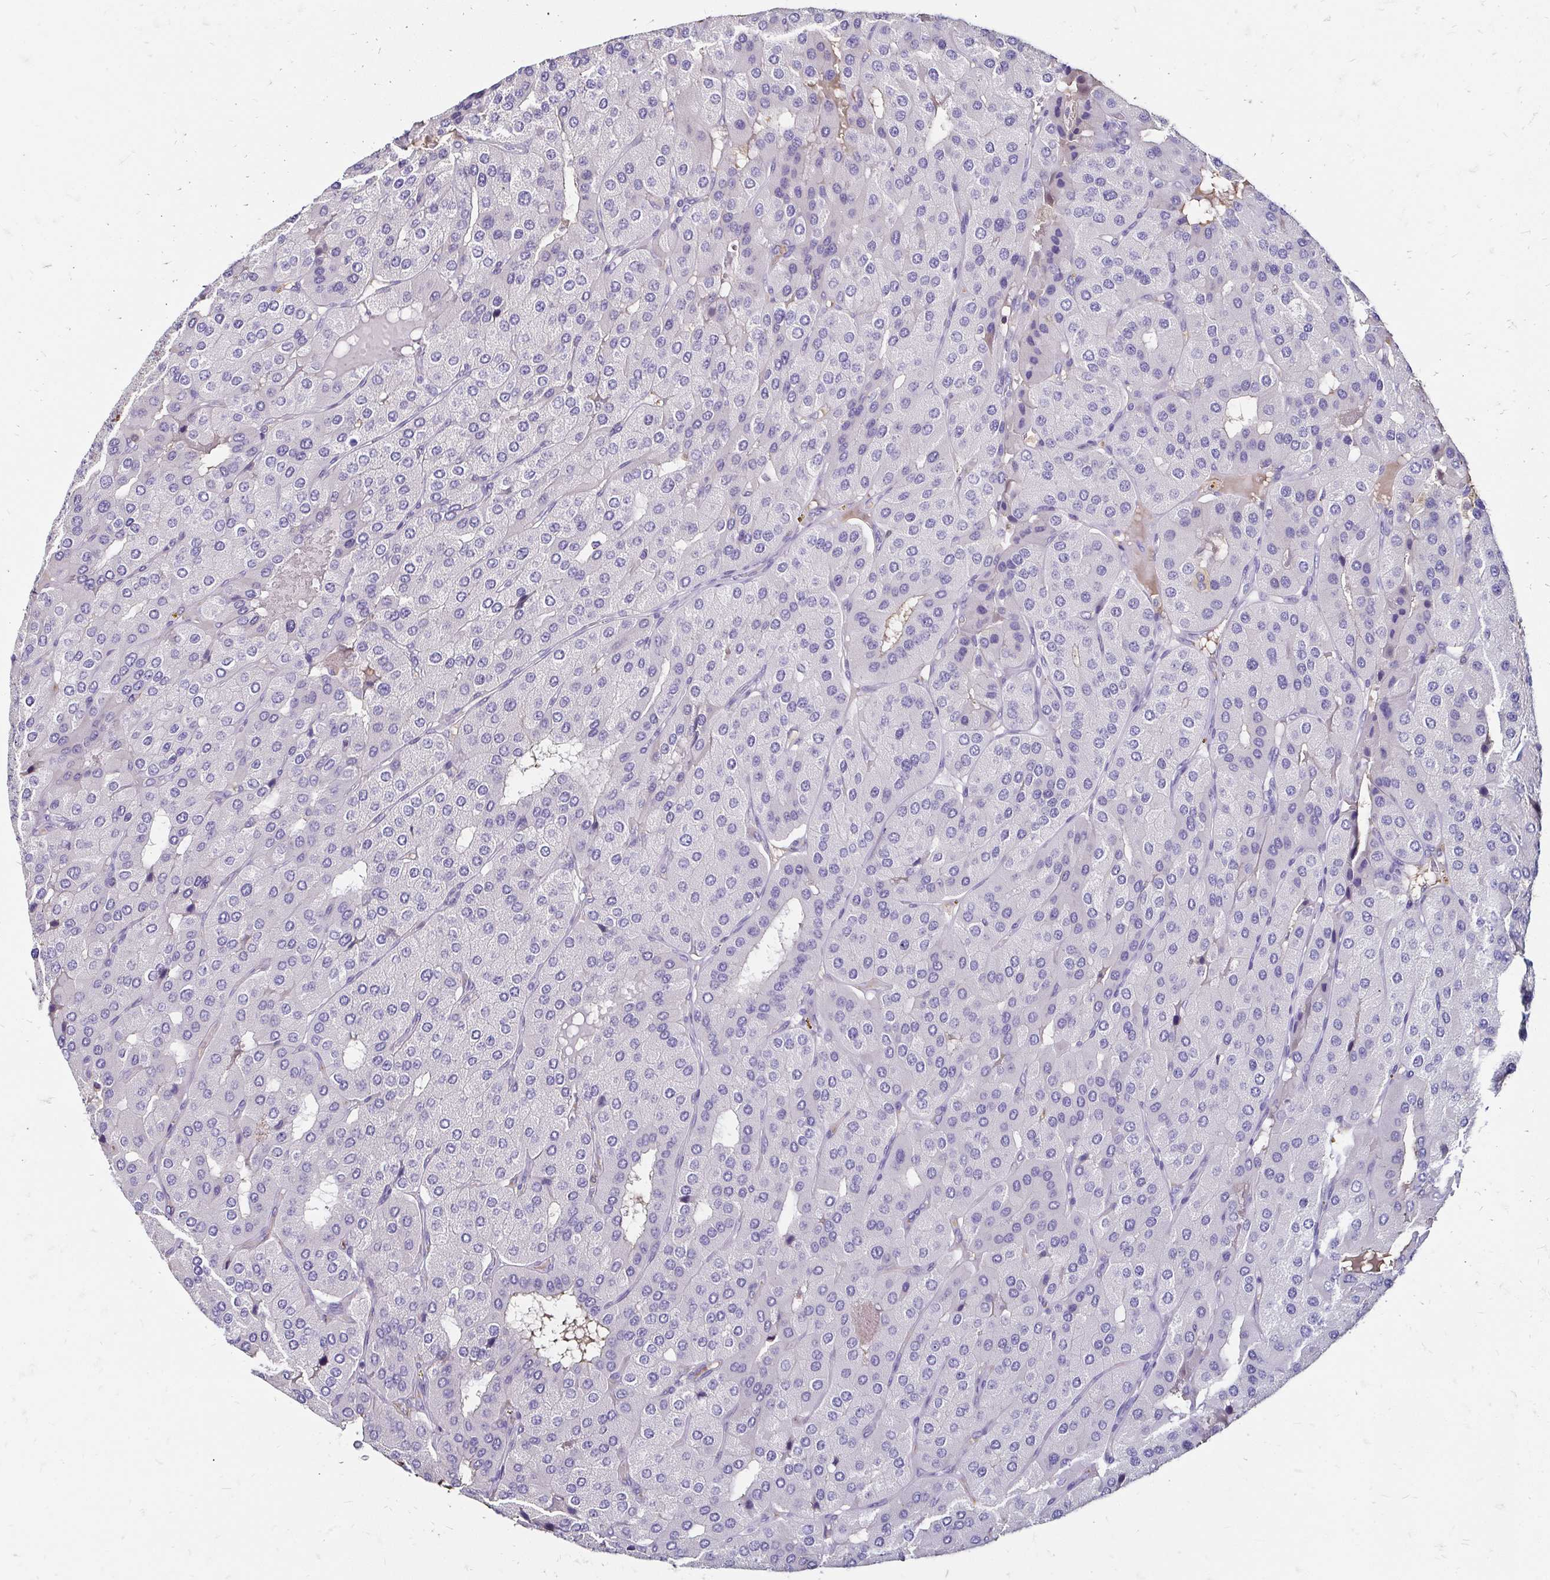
{"staining": {"intensity": "negative", "quantity": "none", "location": "none"}, "tissue": "parathyroid gland", "cell_type": "Glandular cells", "image_type": "normal", "snomed": [{"axis": "morphology", "description": "Normal tissue, NOS"}, {"axis": "morphology", "description": "Adenoma, NOS"}, {"axis": "topography", "description": "Parathyroid gland"}], "caption": "IHC of benign parathyroid gland reveals no expression in glandular cells.", "gene": "SCG3", "patient": {"sex": "female", "age": 86}}